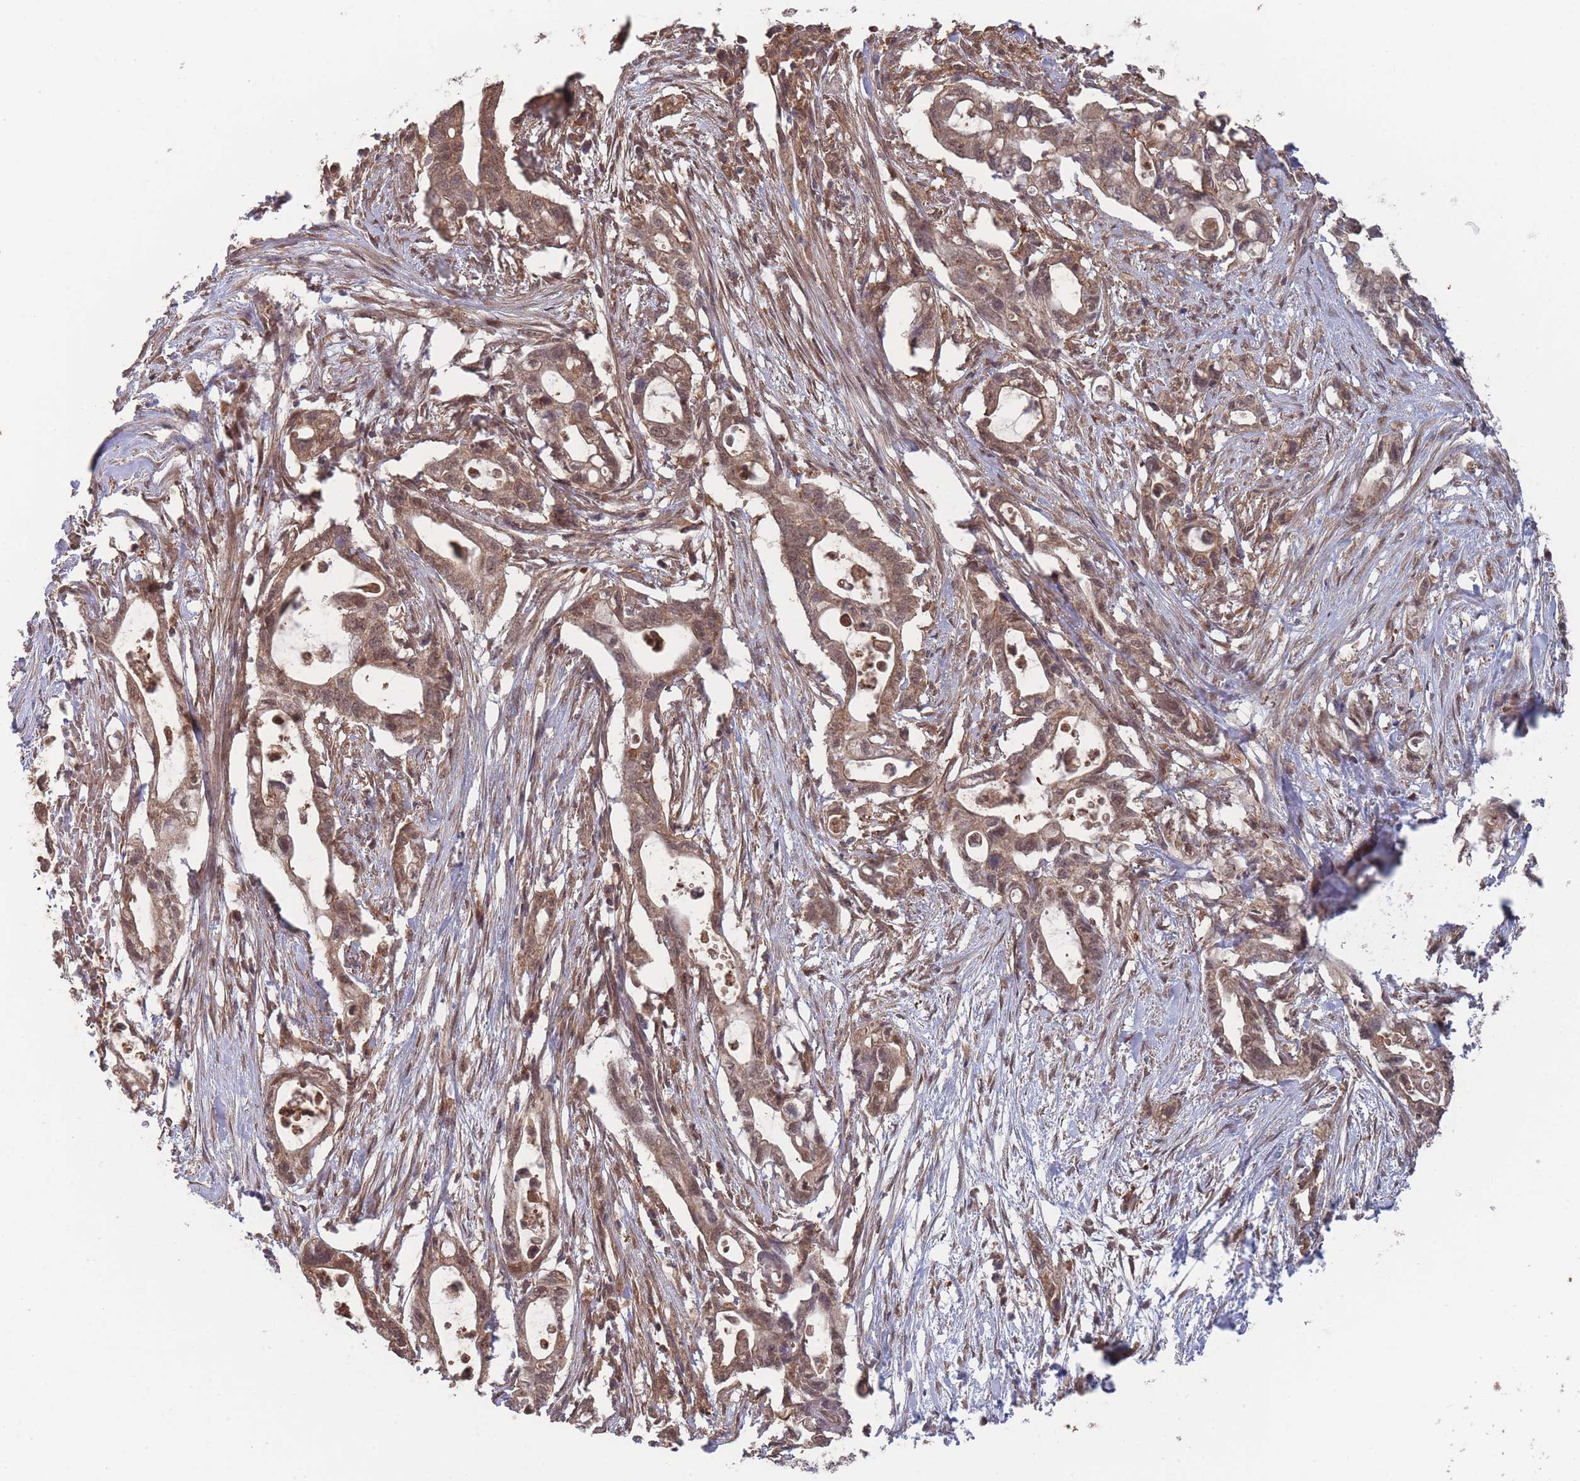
{"staining": {"intensity": "moderate", "quantity": ">75%", "location": "cytoplasmic/membranous,nuclear"}, "tissue": "pancreatic cancer", "cell_type": "Tumor cells", "image_type": "cancer", "snomed": [{"axis": "morphology", "description": "Adenocarcinoma, NOS"}, {"axis": "topography", "description": "Pancreas"}], "caption": "Immunohistochemistry (IHC) micrograph of neoplastic tissue: human pancreatic cancer stained using IHC displays medium levels of moderate protein expression localized specifically in the cytoplasmic/membranous and nuclear of tumor cells, appearing as a cytoplasmic/membranous and nuclear brown color.", "gene": "SF3B1", "patient": {"sex": "female", "age": 72}}